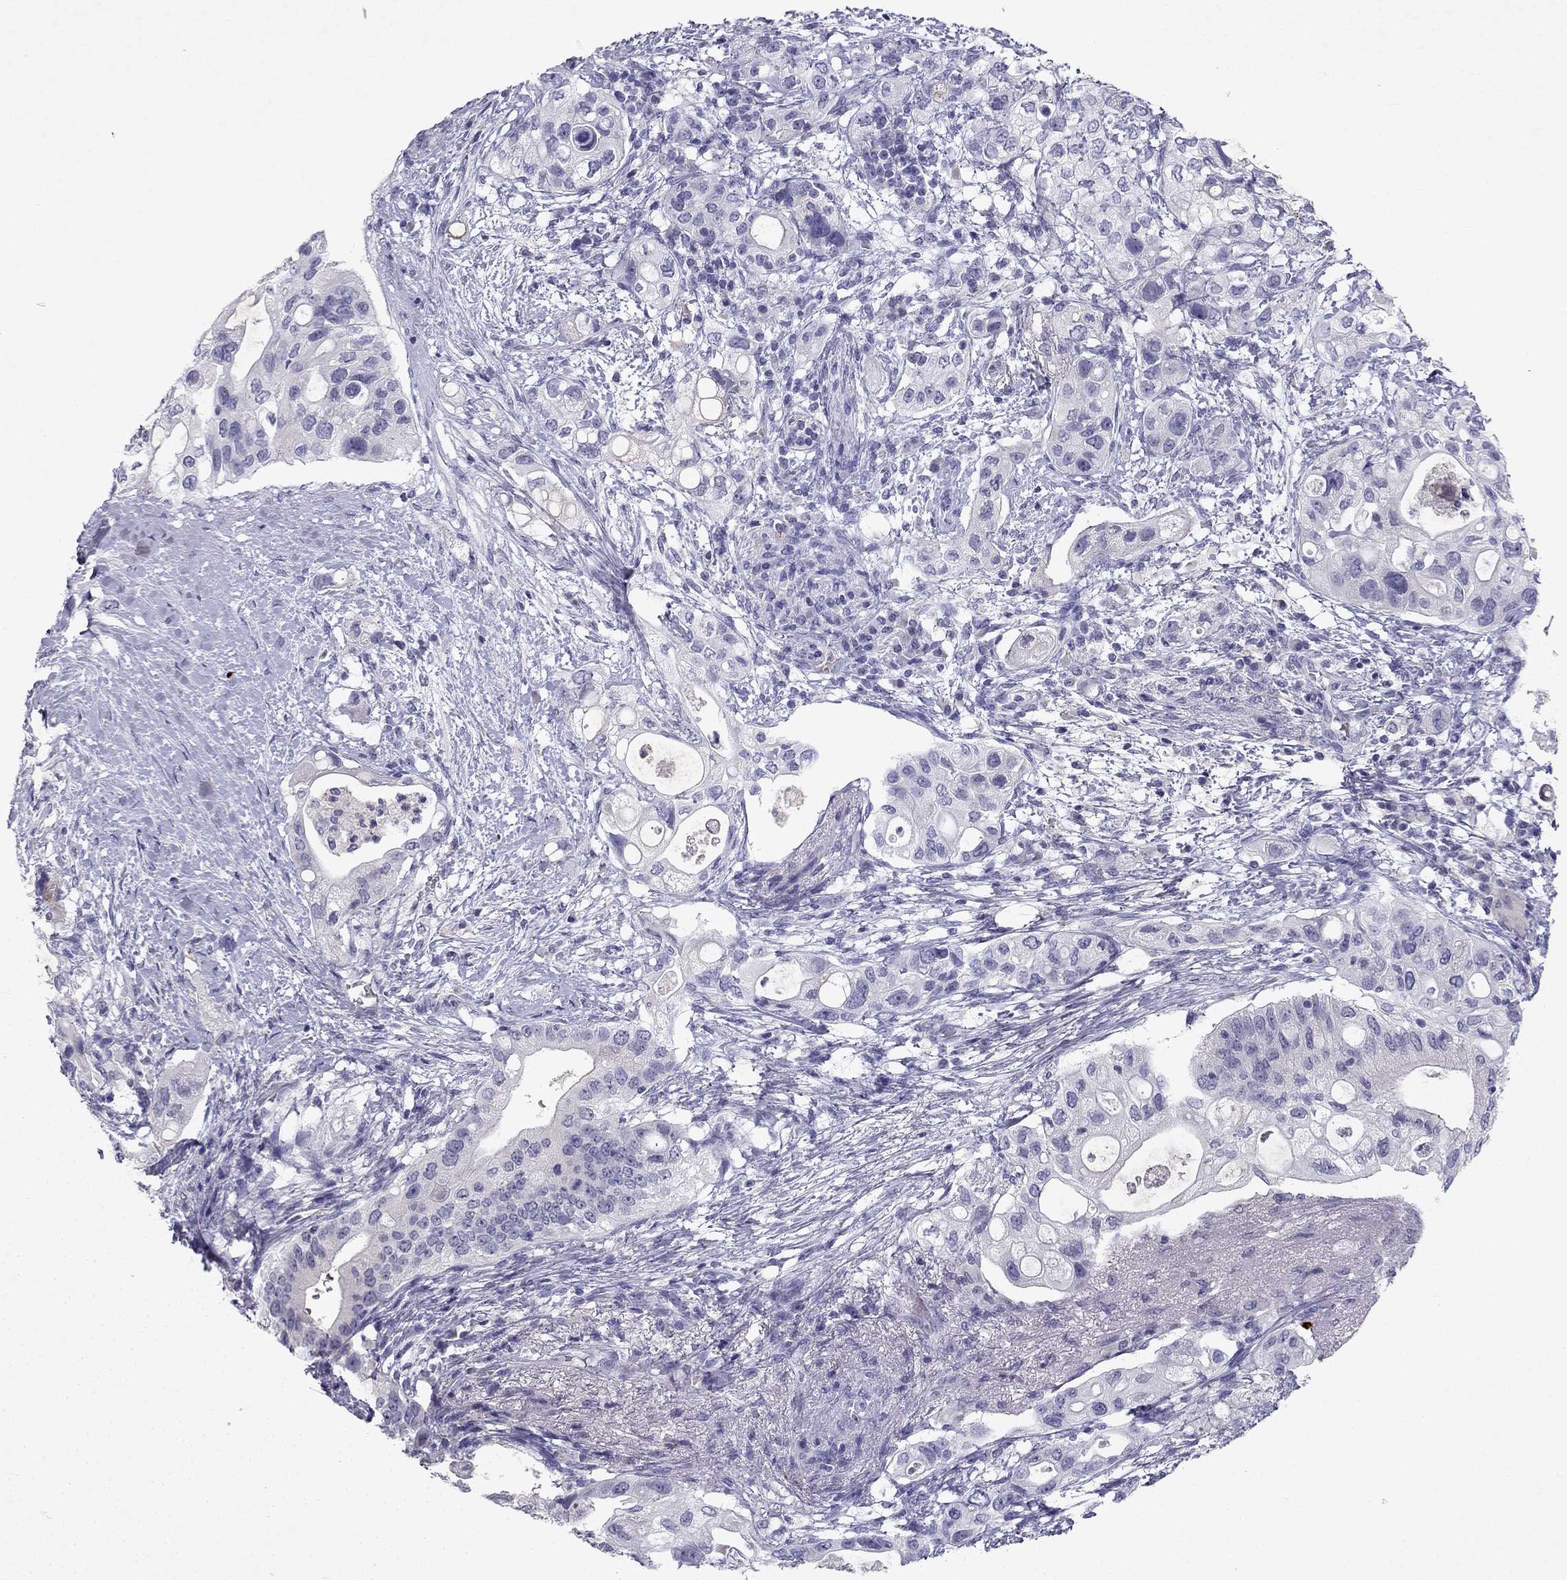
{"staining": {"intensity": "negative", "quantity": "none", "location": "none"}, "tissue": "pancreatic cancer", "cell_type": "Tumor cells", "image_type": "cancer", "snomed": [{"axis": "morphology", "description": "Adenocarcinoma, NOS"}, {"axis": "topography", "description": "Pancreas"}], "caption": "Tumor cells are negative for protein expression in human adenocarcinoma (pancreatic).", "gene": "SLC6A4", "patient": {"sex": "female", "age": 72}}